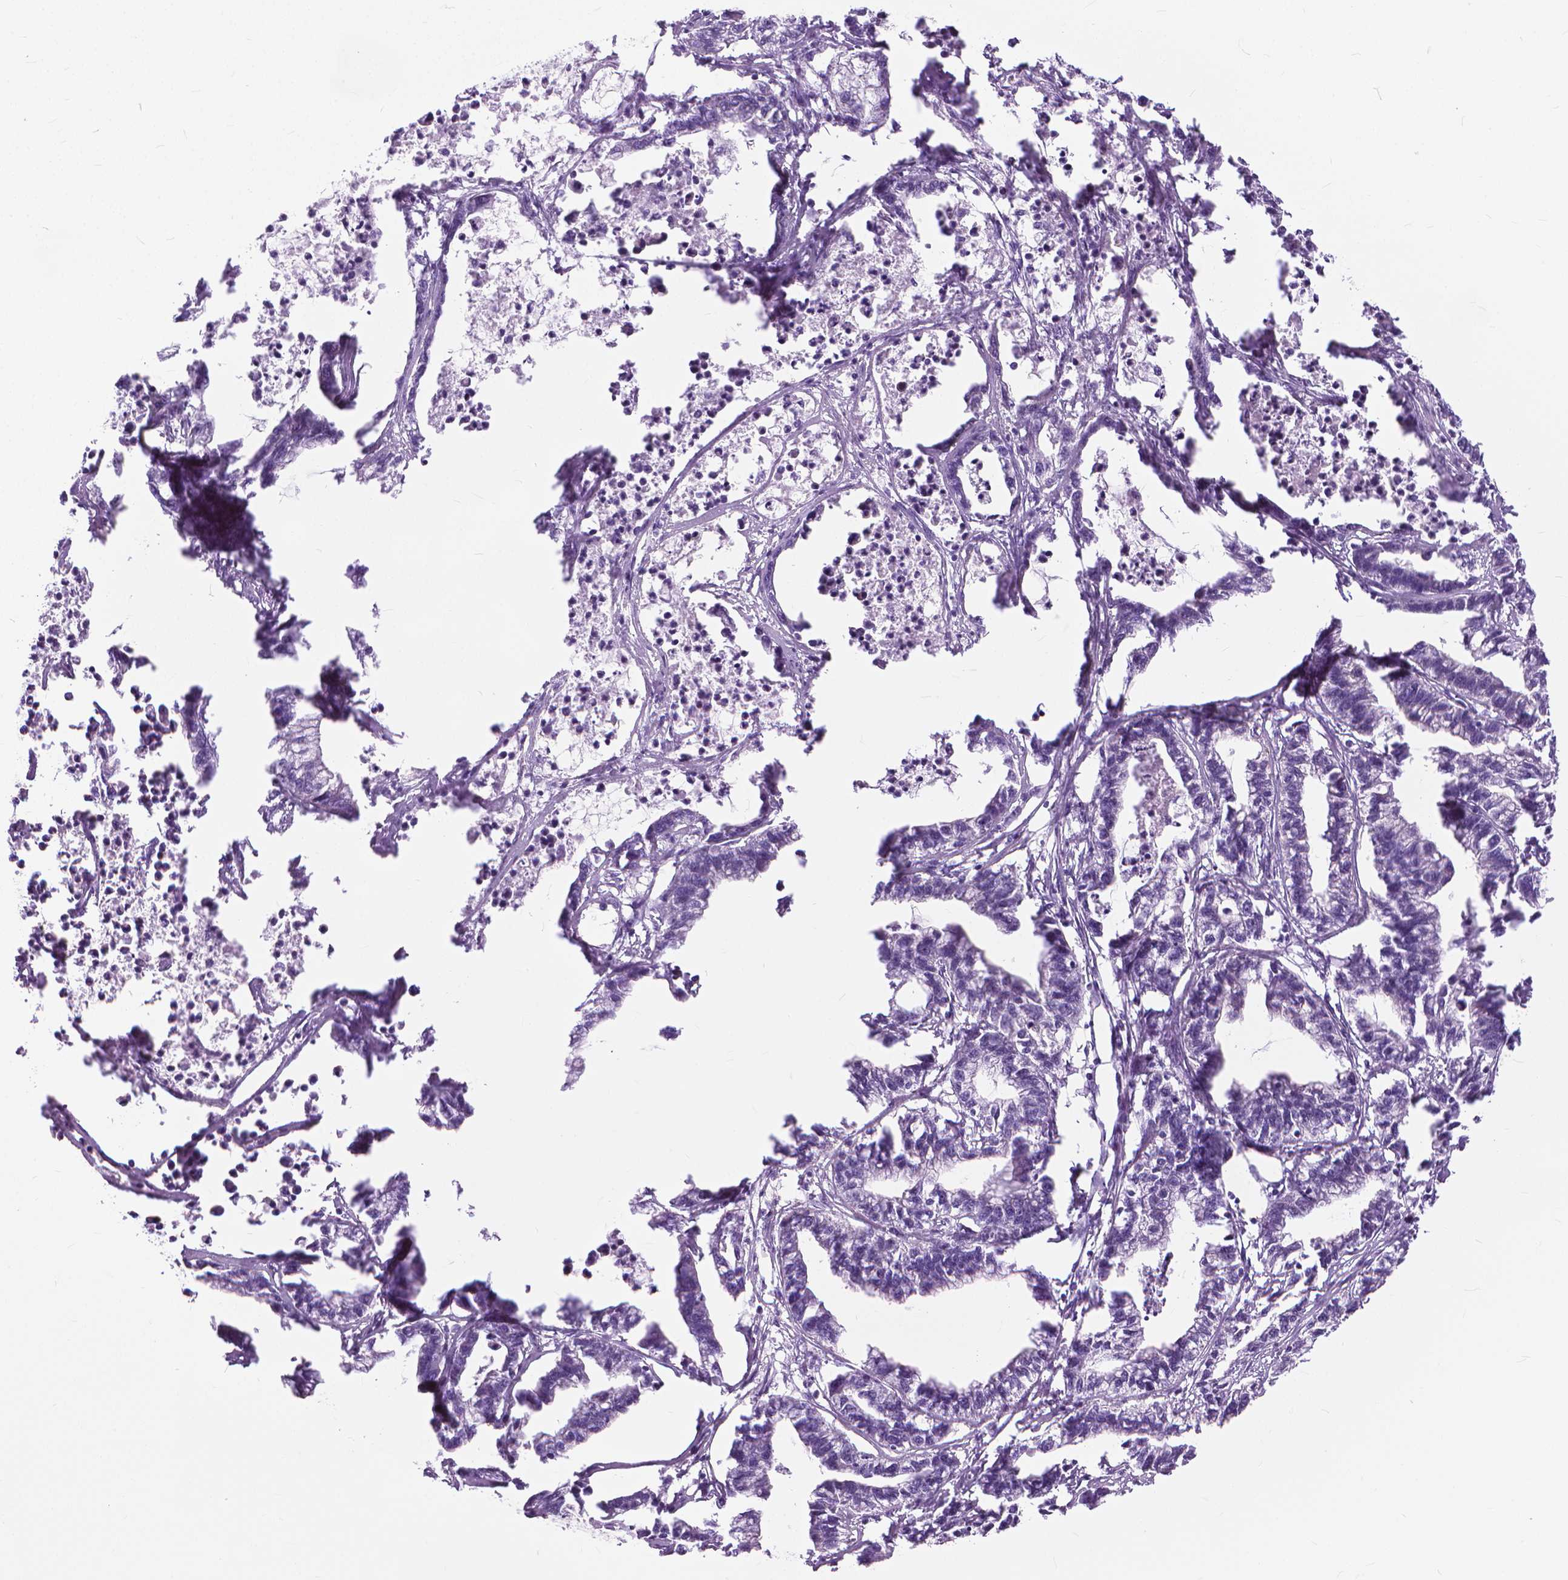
{"staining": {"intensity": "negative", "quantity": "none", "location": "none"}, "tissue": "stomach cancer", "cell_type": "Tumor cells", "image_type": "cancer", "snomed": [{"axis": "morphology", "description": "Adenocarcinoma, NOS"}, {"axis": "topography", "description": "Stomach"}], "caption": "This is an IHC micrograph of human adenocarcinoma (stomach). There is no staining in tumor cells.", "gene": "HTR2B", "patient": {"sex": "male", "age": 83}}